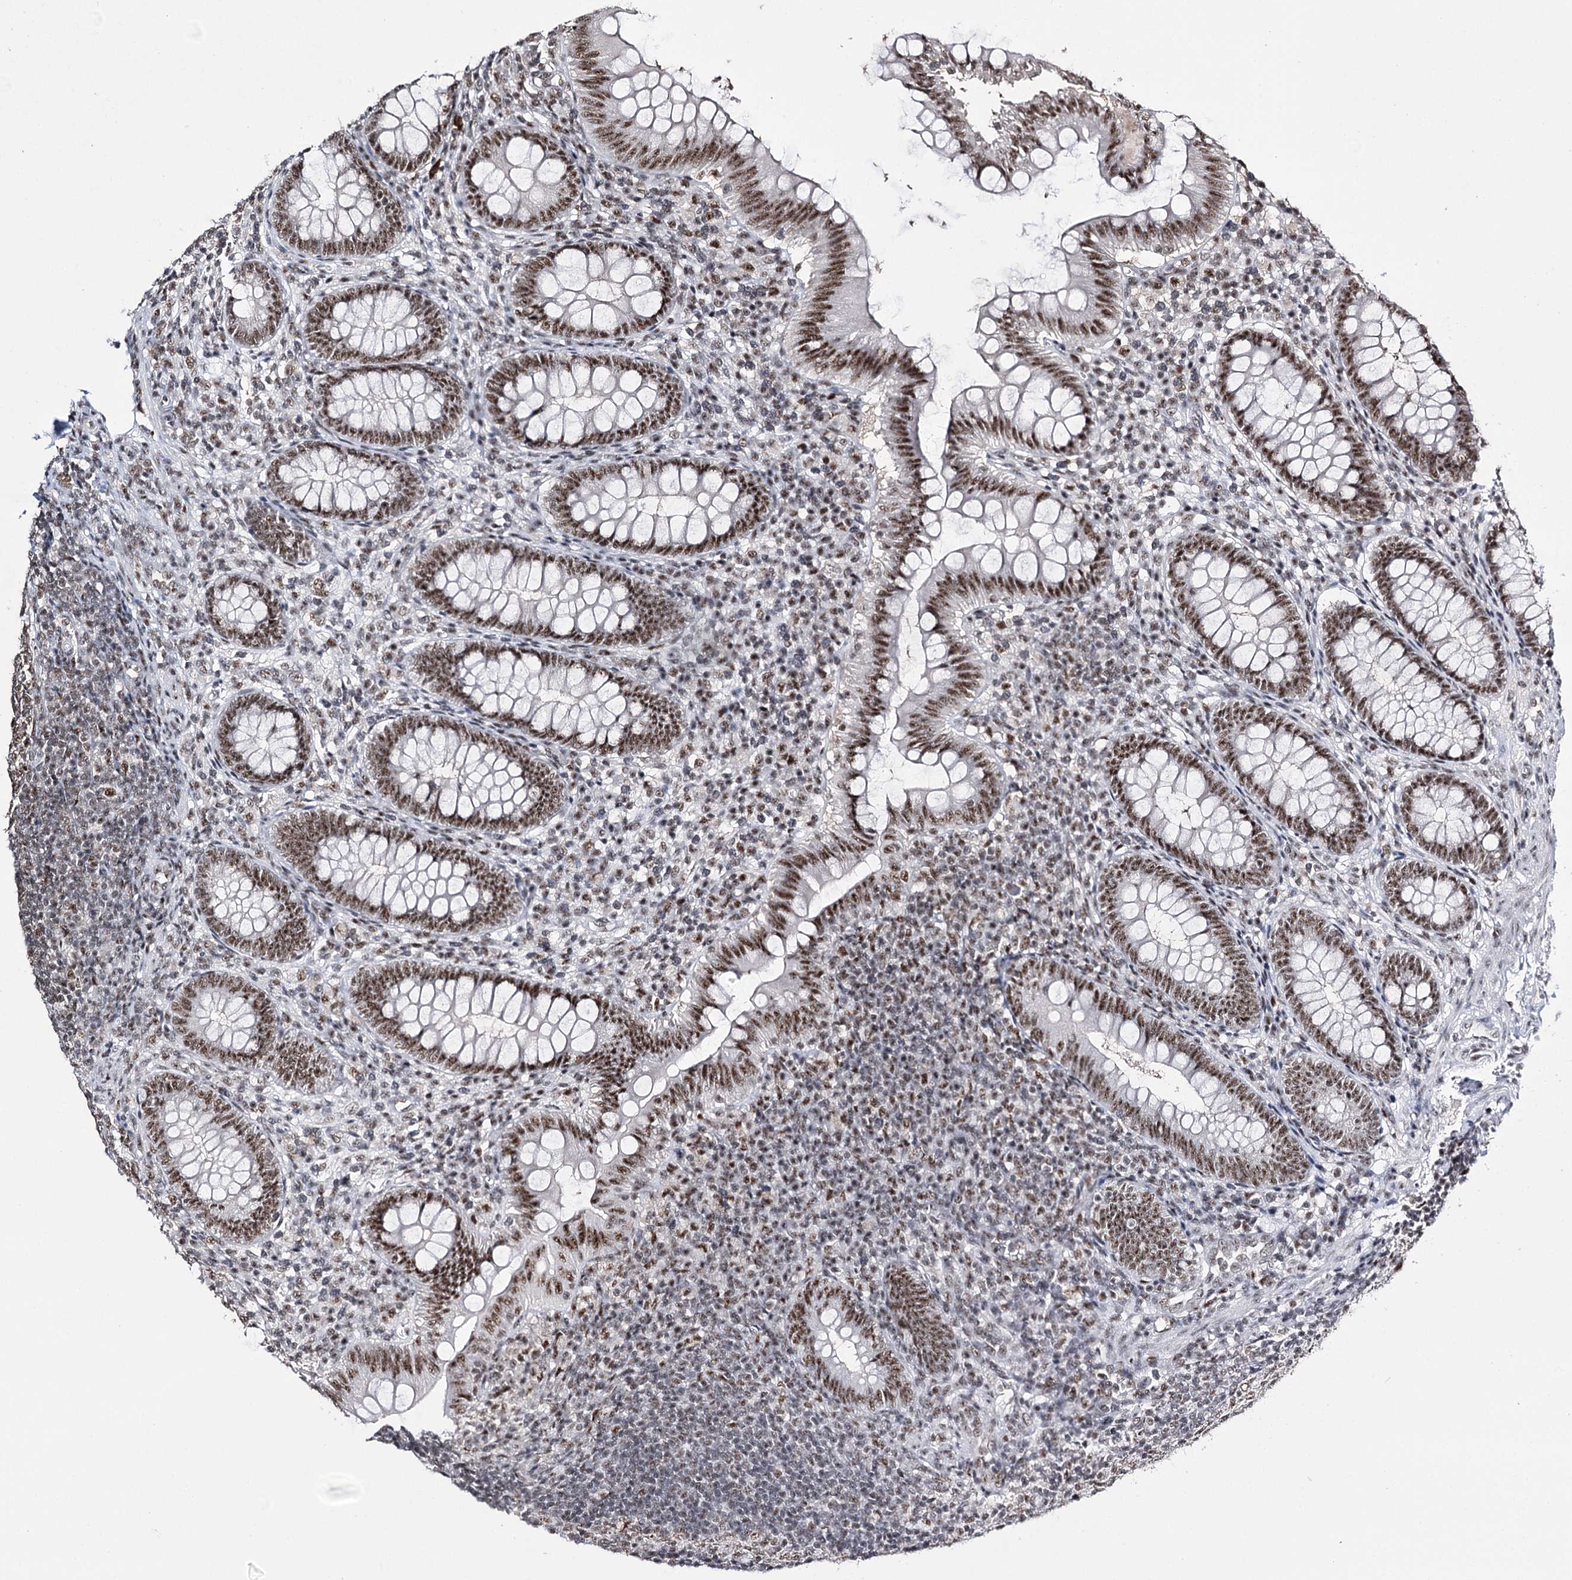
{"staining": {"intensity": "moderate", "quantity": ">75%", "location": "nuclear"}, "tissue": "appendix", "cell_type": "Glandular cells", "image_type": "normal", "snomed": [{"axis": "morphology", "description": "Normal tissue, NOS"}, {"axis": "topography", "description": "Appendix"}], "caption": "Human appendix stained with a brown dye demonstrates moderate nuclear positive expression in about >75% of glandular cells.", "gene": "PRPF40A", "patient": {"sex": "male", "age": 14}}